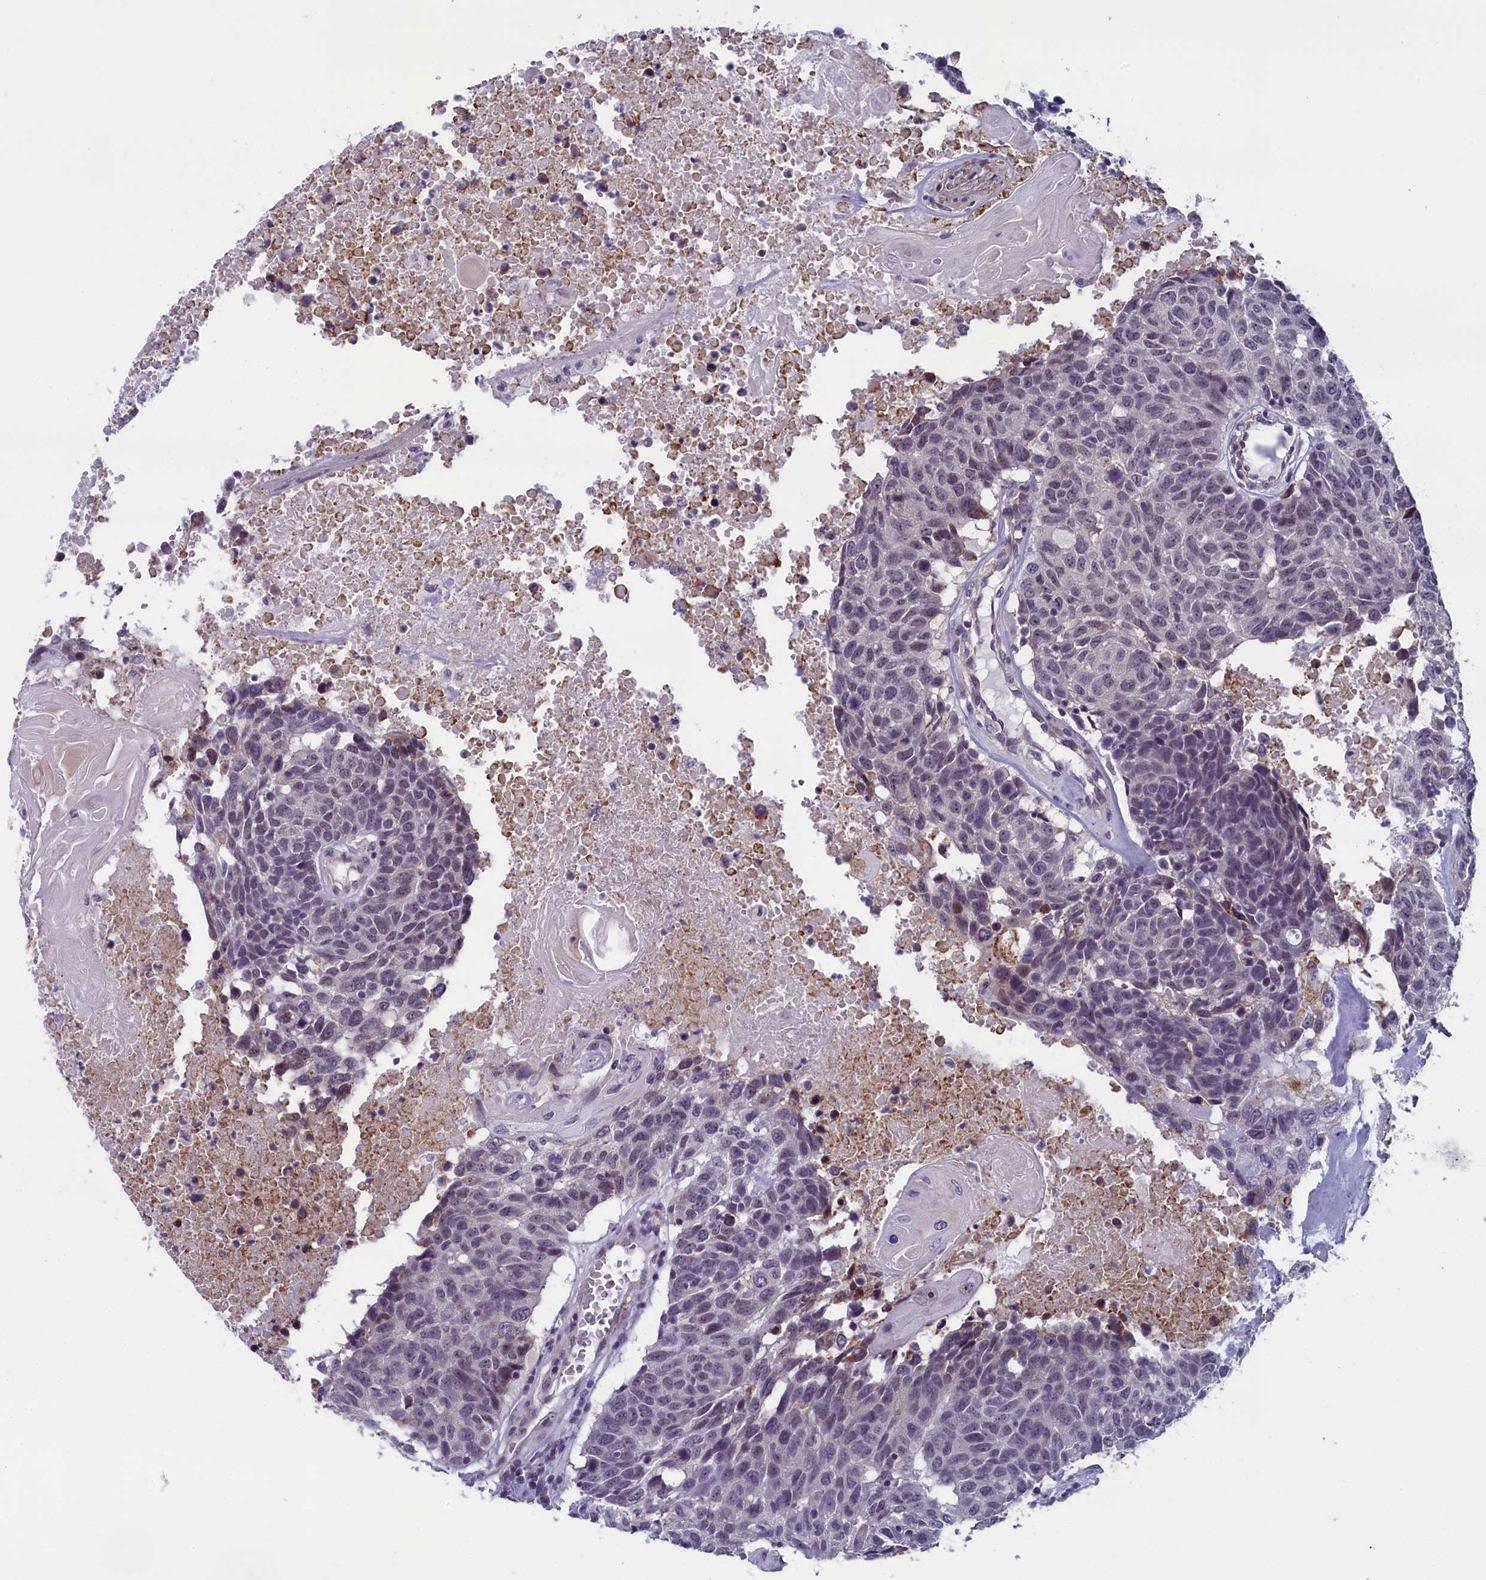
{"staining": {"intensity": "weak", "quantity": "<25%", "location": "nuclear"}, "tissue": "head and neck cancer", "cell_type": "Tumor cells", "image_type": "cancer", "snomed": [{"axis": "morphology", "description": "Squamous cell carcinoma, NOS"}, {"axis": "topography", "description": "Head-Neck"}], "caption": "A histopathology image of human head and neck squamous cell carcinoma is negative for staining in tumor cells. (DAB IHC, high magnification).", "gene": "CNEP1R1", "patient": {"sex": "male", "age": 66}}